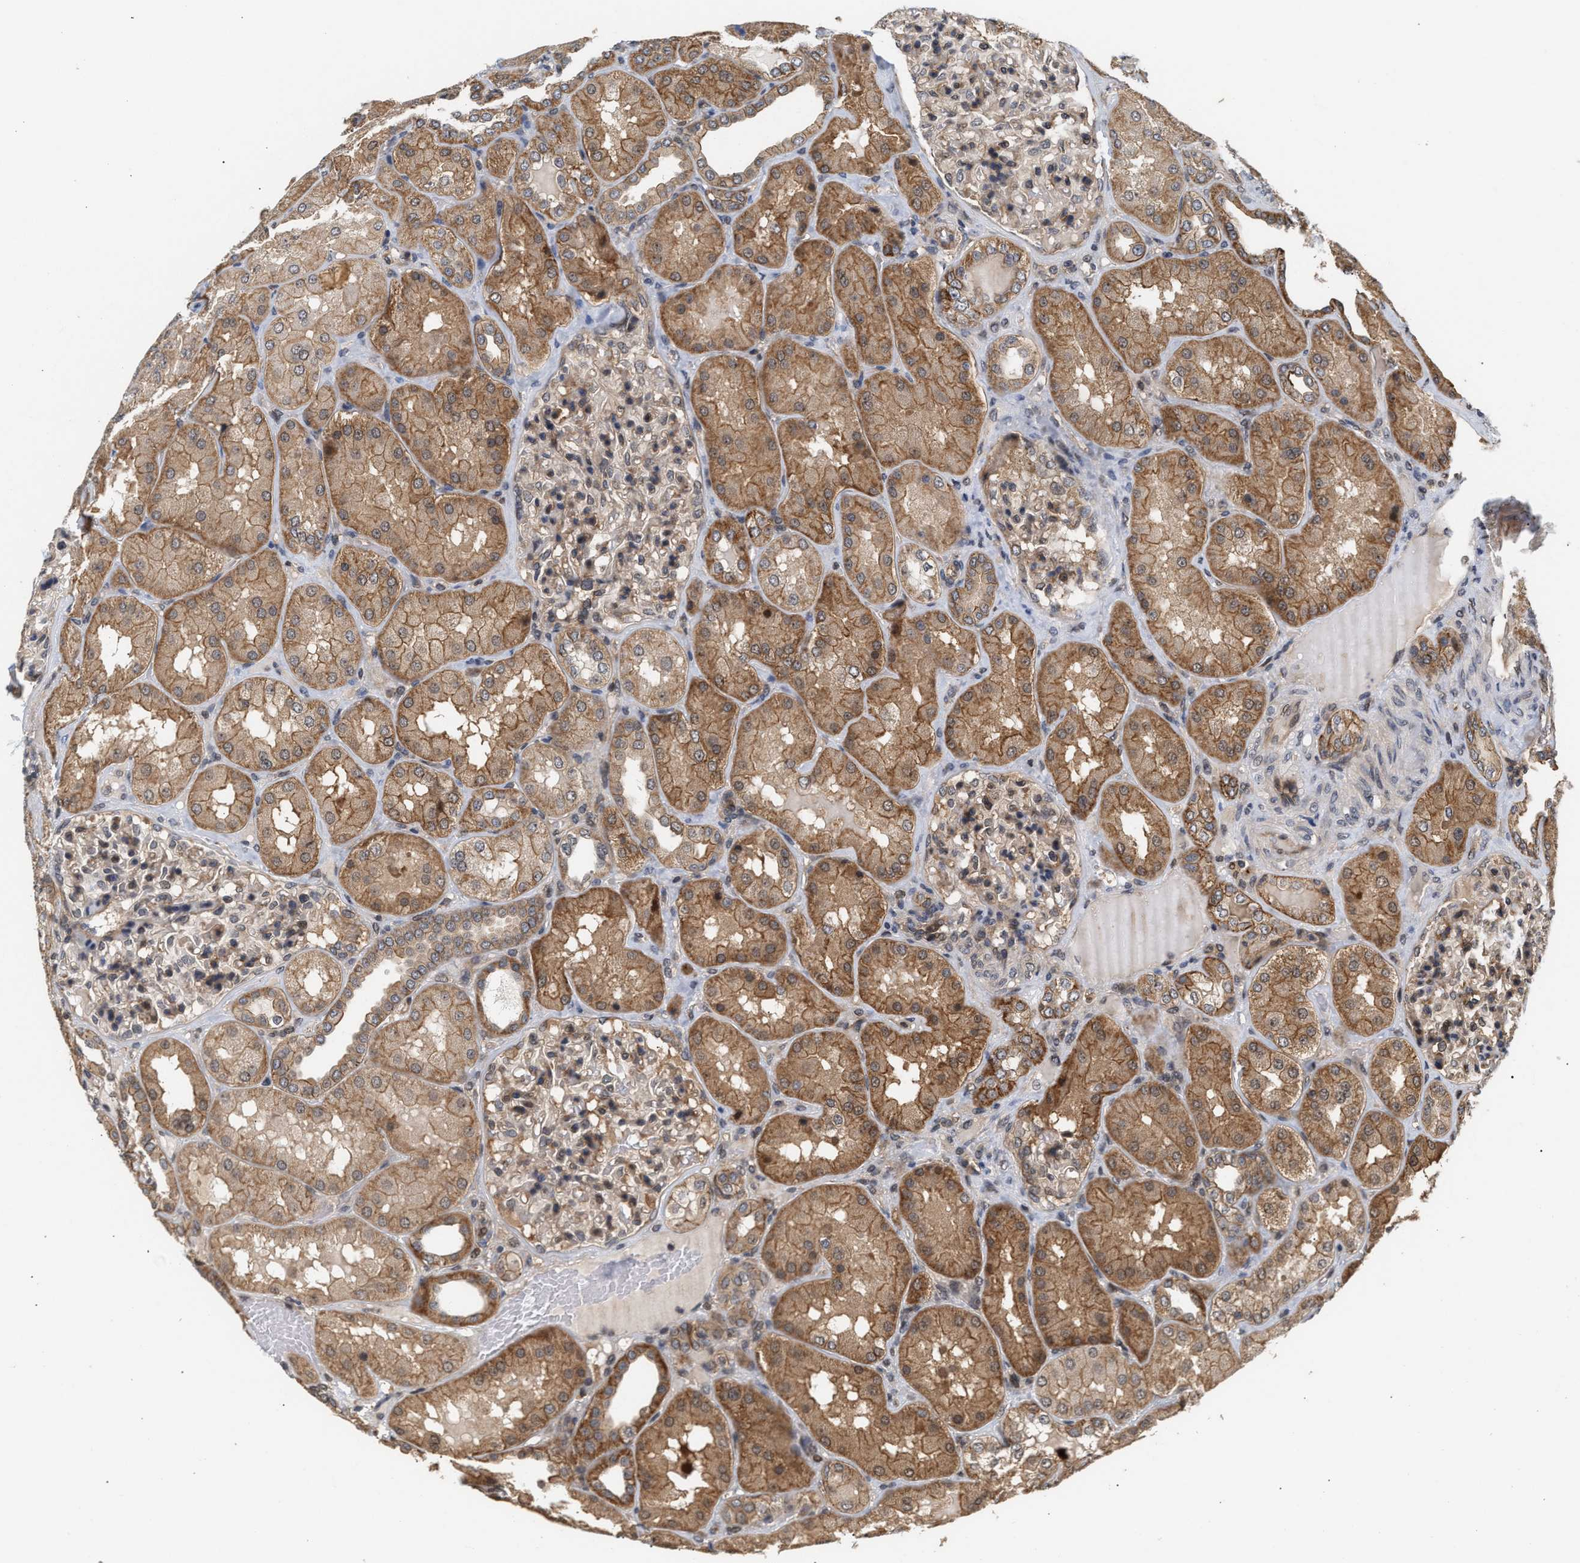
{"staining": {"intensity": "weak", "quantity": "25%-75%", "location": "cytoplasmic/membranous,nuclear"}, "tissue": "kidney", "cell_type": "Cells in glomeruli", "image_type": "normal", "snomed": [{"axis": "morphology", "description": "Normal tissue, NOS"}, {"axis": "topography", "description": "Kidney"}], "caption": "Unremarkable kidney displays weak cytoplasmic/membranous,nuclear staining in about 25%-75% of cells in glomeruli.", "gene": "ABHD5", "patient": {"sex": "female", "age": 56}}